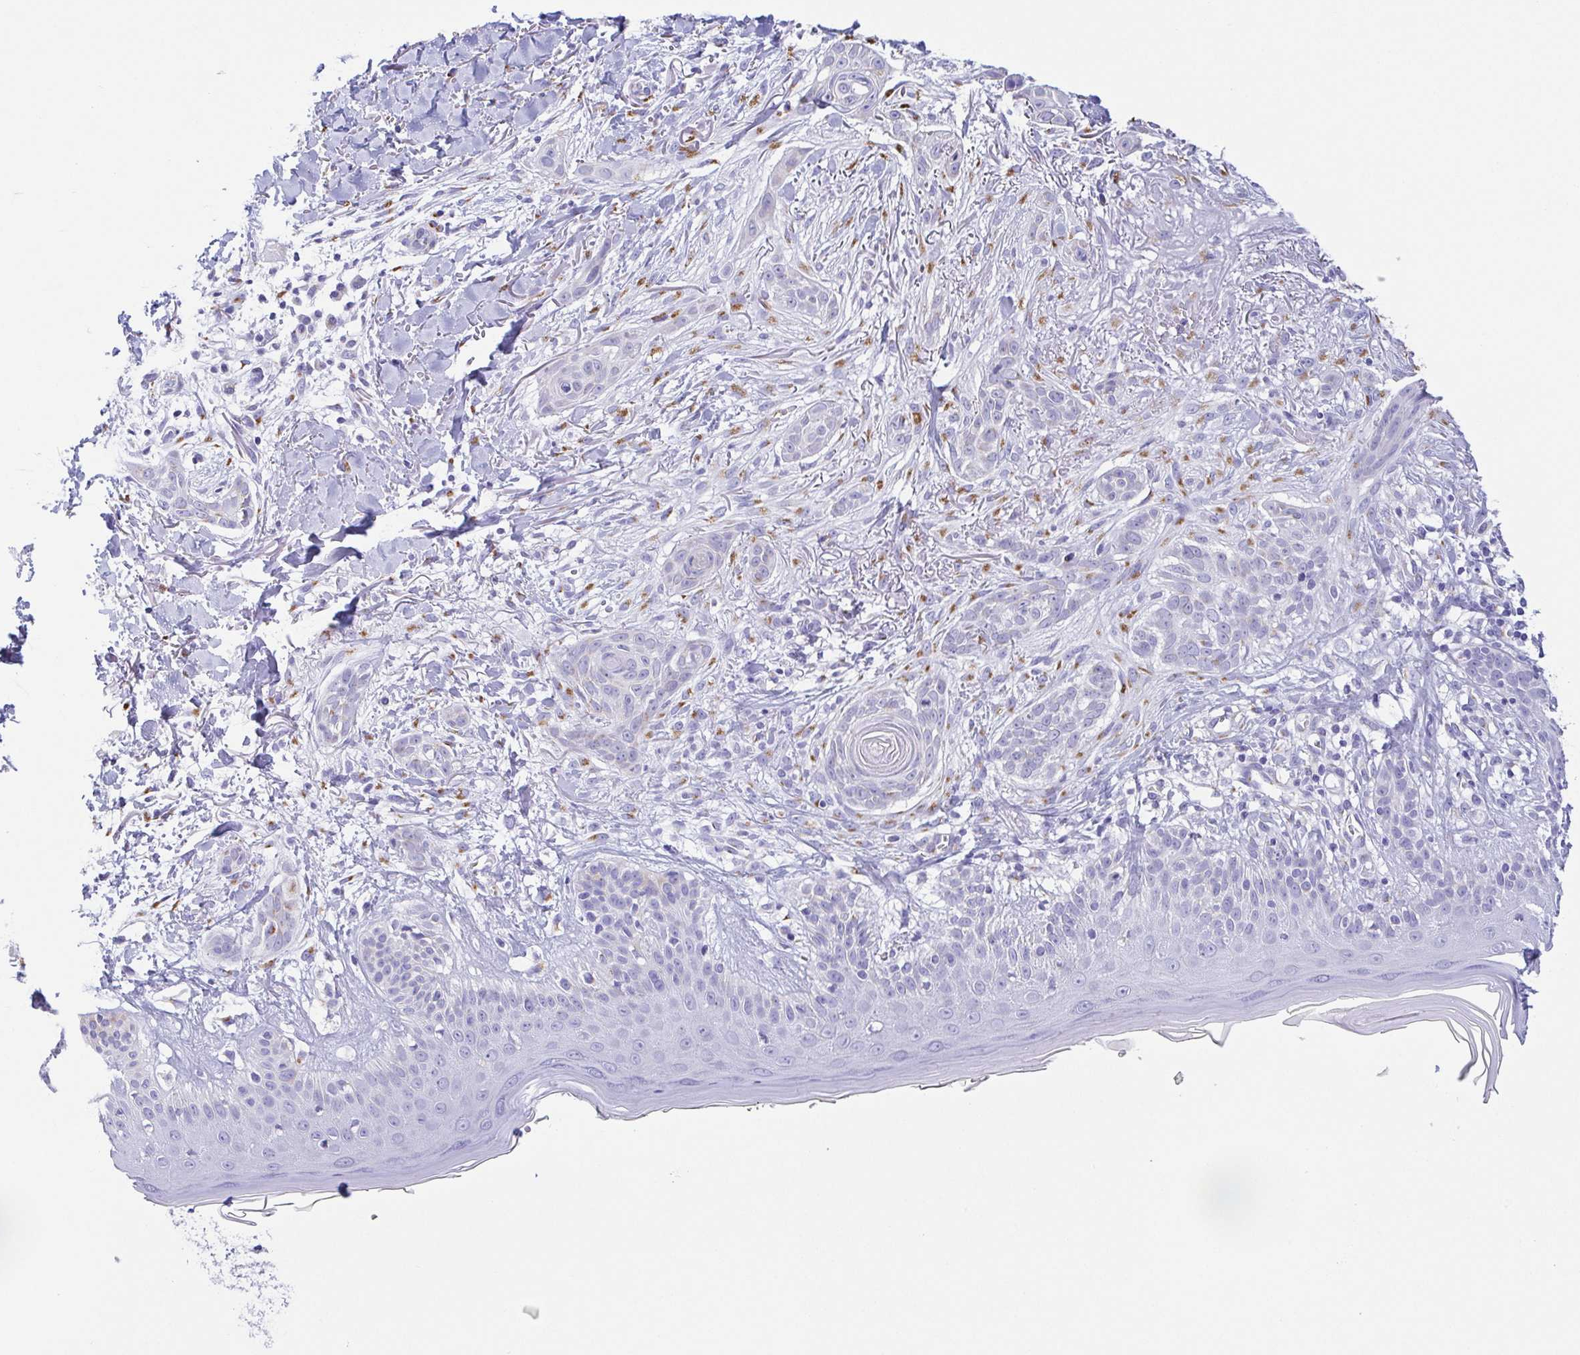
{"staining": {"intensity": "negative", "quantity": "none", "location": "none"}, "tissue": "skin cancer", "cell_type": "Tumor cells", "image_type": "cancer", "snomed": [{"axis": "morphology", "description": "Basal cell carcinoma"}, {"axis": "morphology", "description": "BCC, high aggressive"}, {"axis": "topography", "description": "Skin"}], "caption": "An image of basal cell carcinoma (skin) stained for a protein exhibits no brown staining in tumor cells. (DAB immunohistochemistry with hematoxylin counter stain).", "gene": "SULT1B1", "patient": {"sex": "male", "age": 64}}